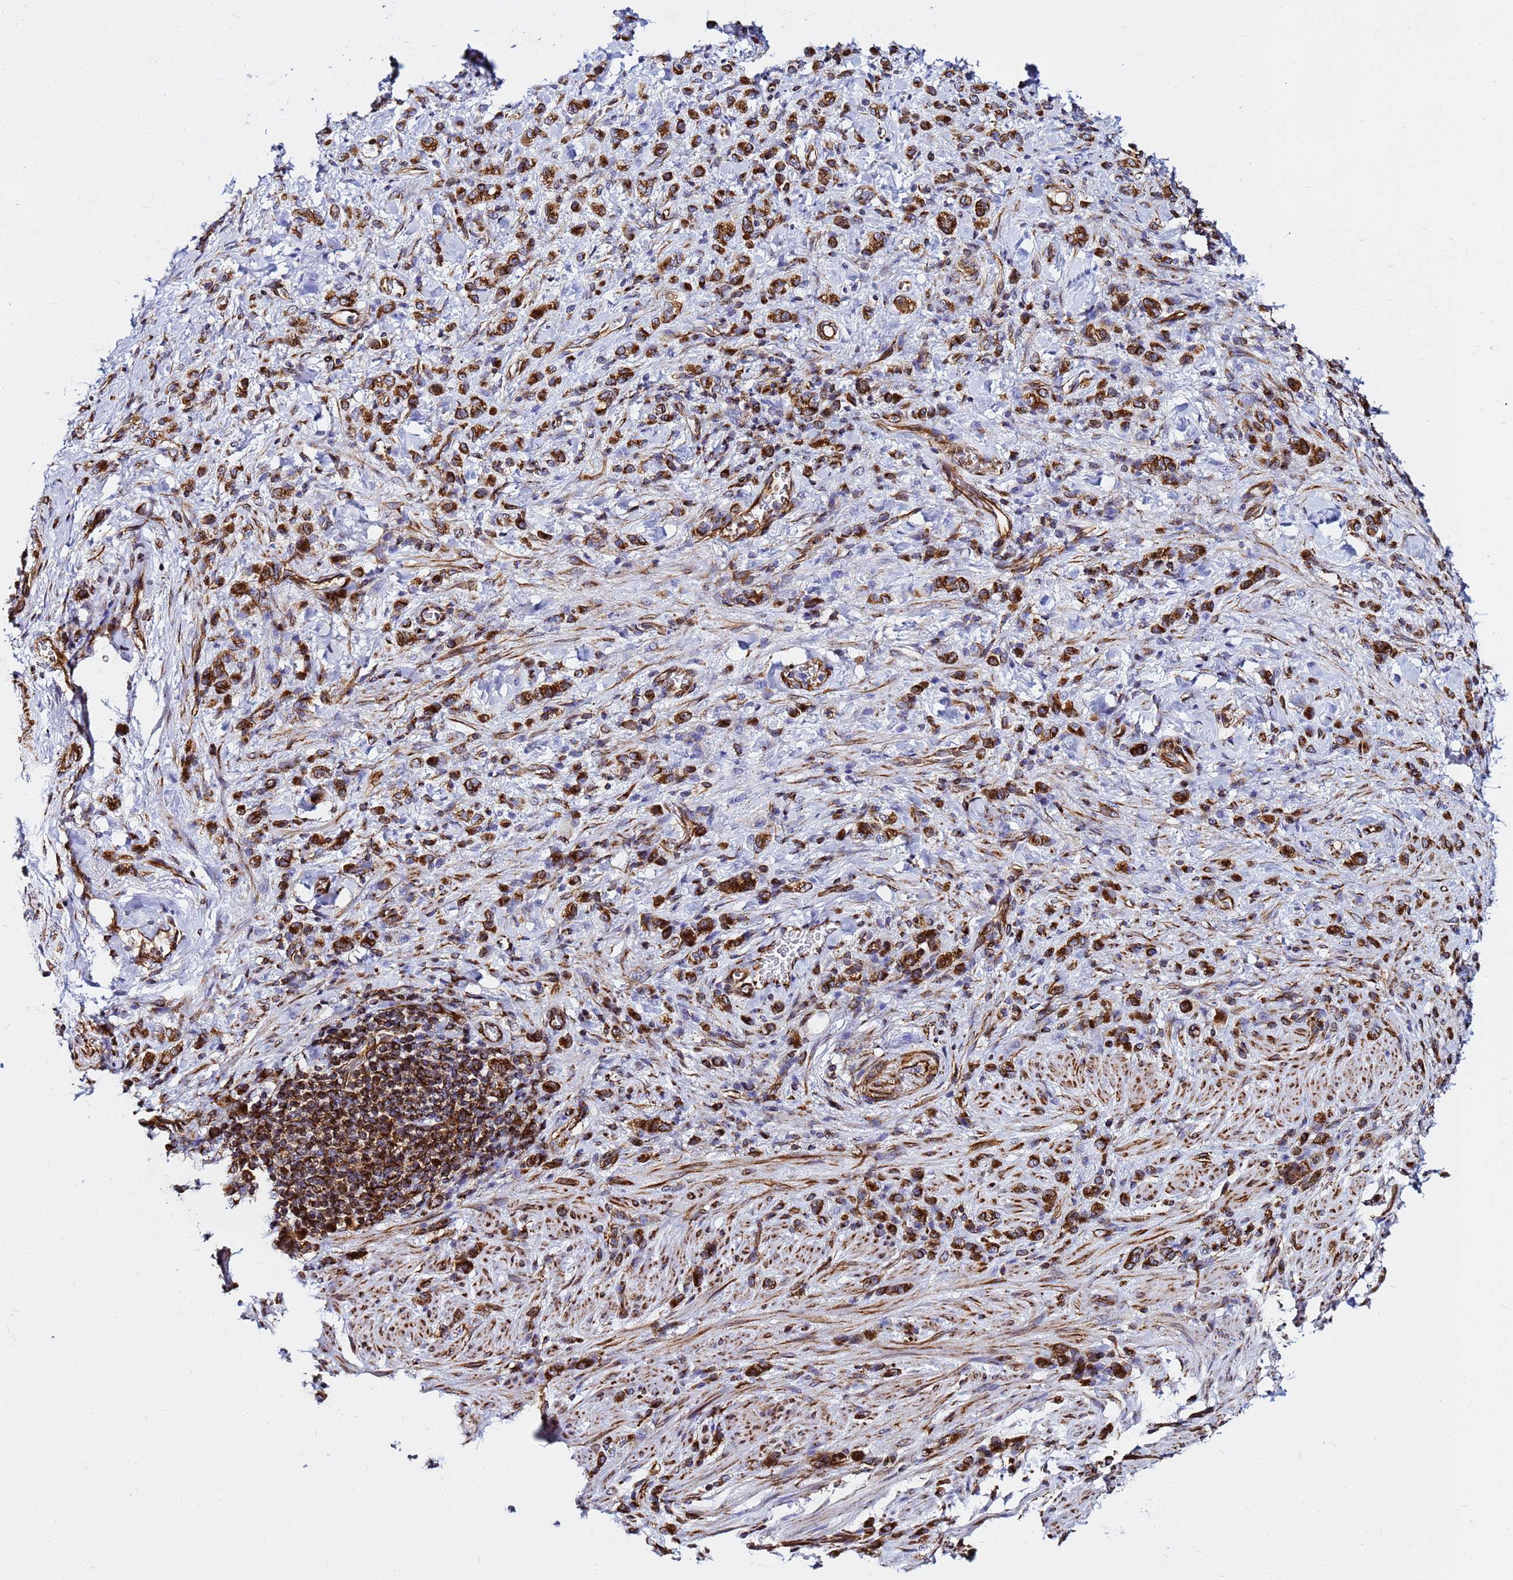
{"staining": {"intensity": "strong", "quantity": ">75%", "location": "cytoplasmic/membranous"}, "tissue": "stomach cancer", "cell_type": "Tumor cells", "image_type": "cancer", "snomed": [{"axis": "morphology", "description": "Adenocarcinoma, NOS"}, {"axis": "topography", "description": "Stomach"}], "caption": "IHC micrograph of stomach cancer stained for a protein (brown), which reveals high levels of strong cytoplasmic/membranous expression in approximately >75% of tumor cells.", "gene": "TUBA8", "patient": {"sex": "male", "age": 77}}